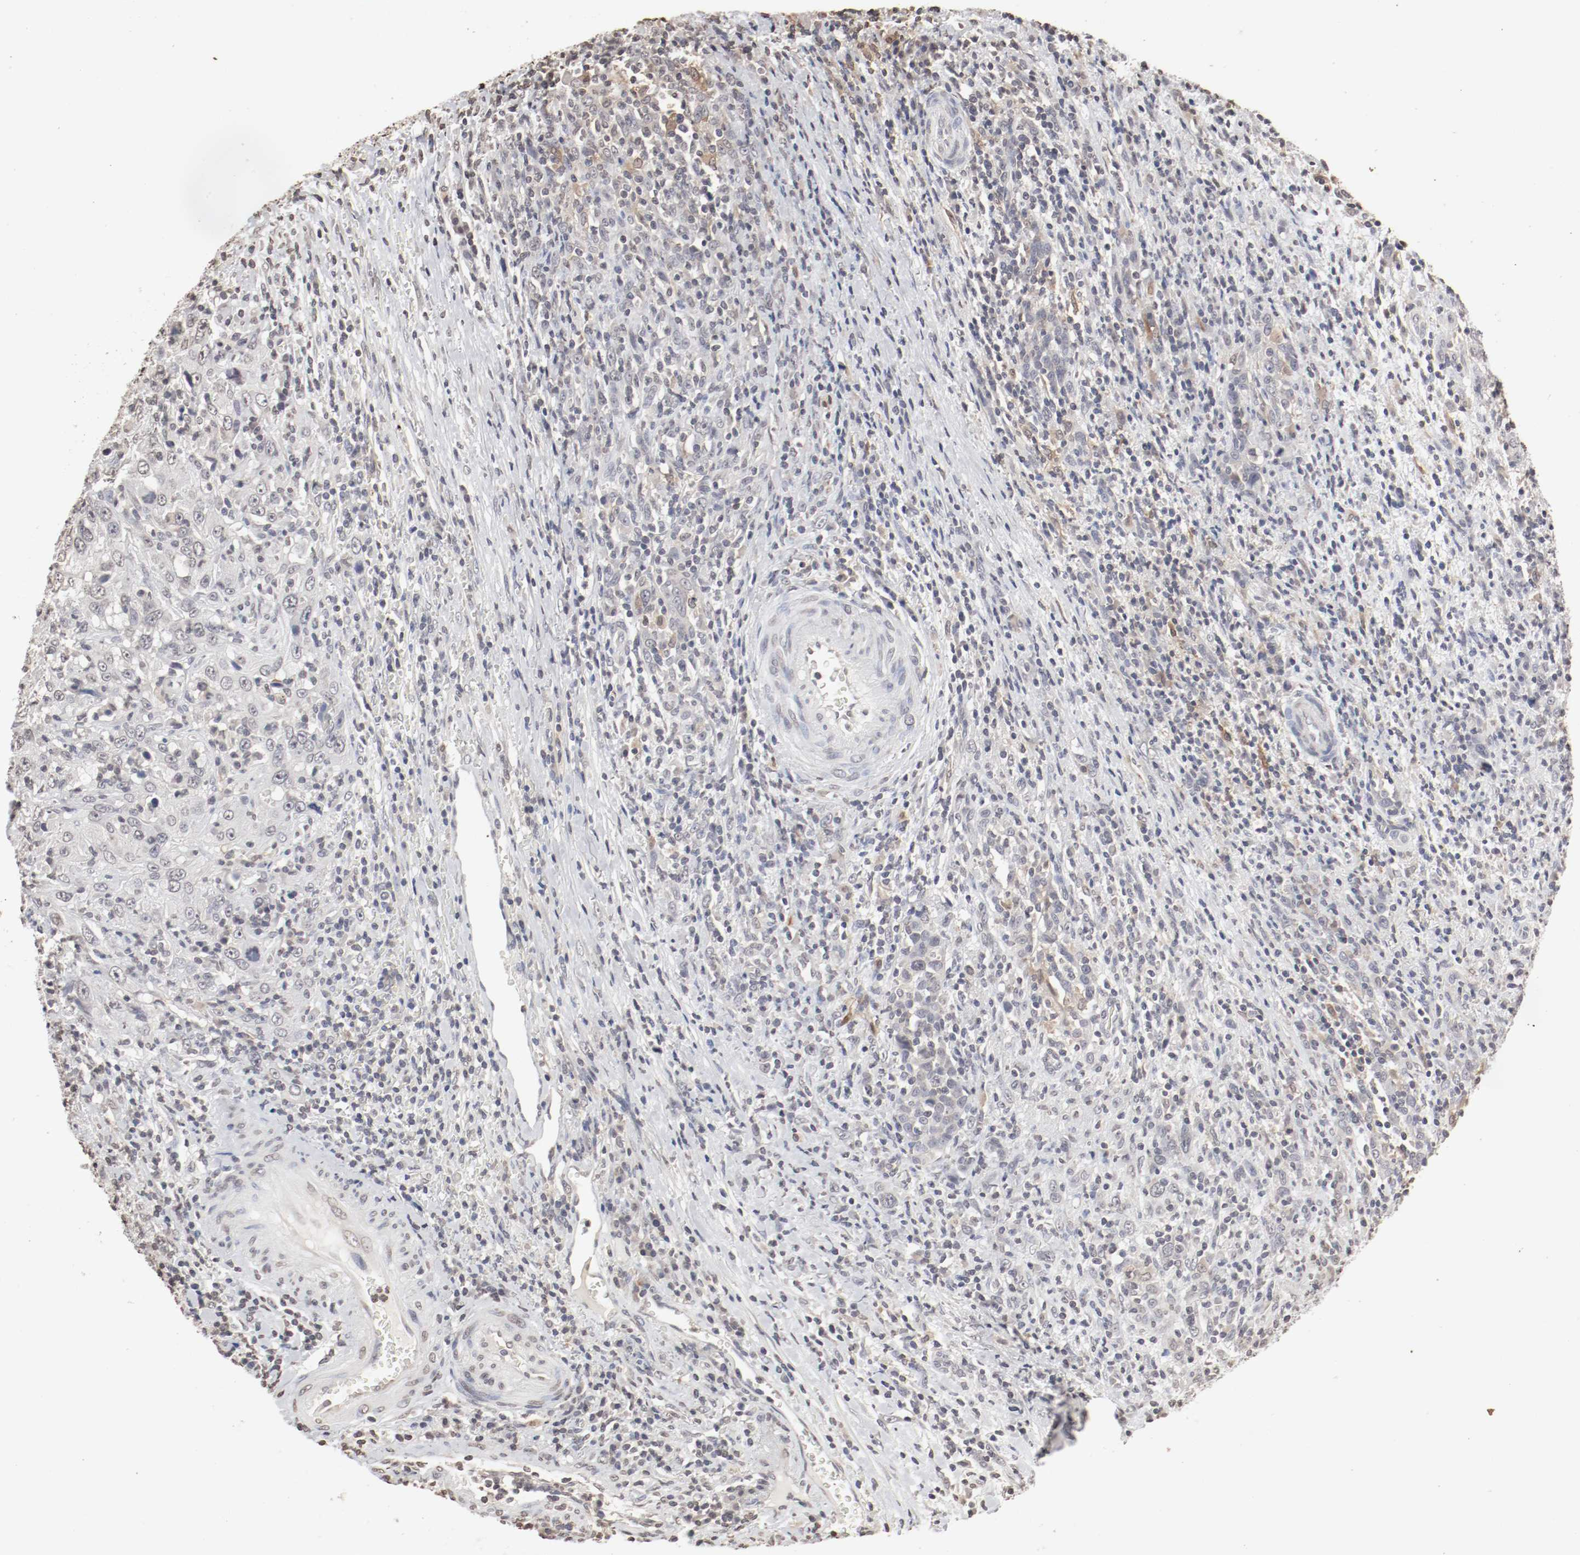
{"staining": {"intensity": "negative", "quantity": "none", "location": "none"}, "tissue": "urothelial cancer", "cell_type": "Tumor cells", "image_type": "cancer", "snomed": [{"axis": "morphology", "description": "Urothelial carcinoma, High grade"}, {"axis": "topography", "description": "Urinary bladder"}], "caption": "High magnification brightfield microscopy of urothelial cancer stained with DAB (3,3'-diaminobenzidine) (brown) and counterstained with hematoxylin (blue): tumor cells show no significant staining.", "gene": "WASL", "patient": {"sex": "male", "age": 61}}